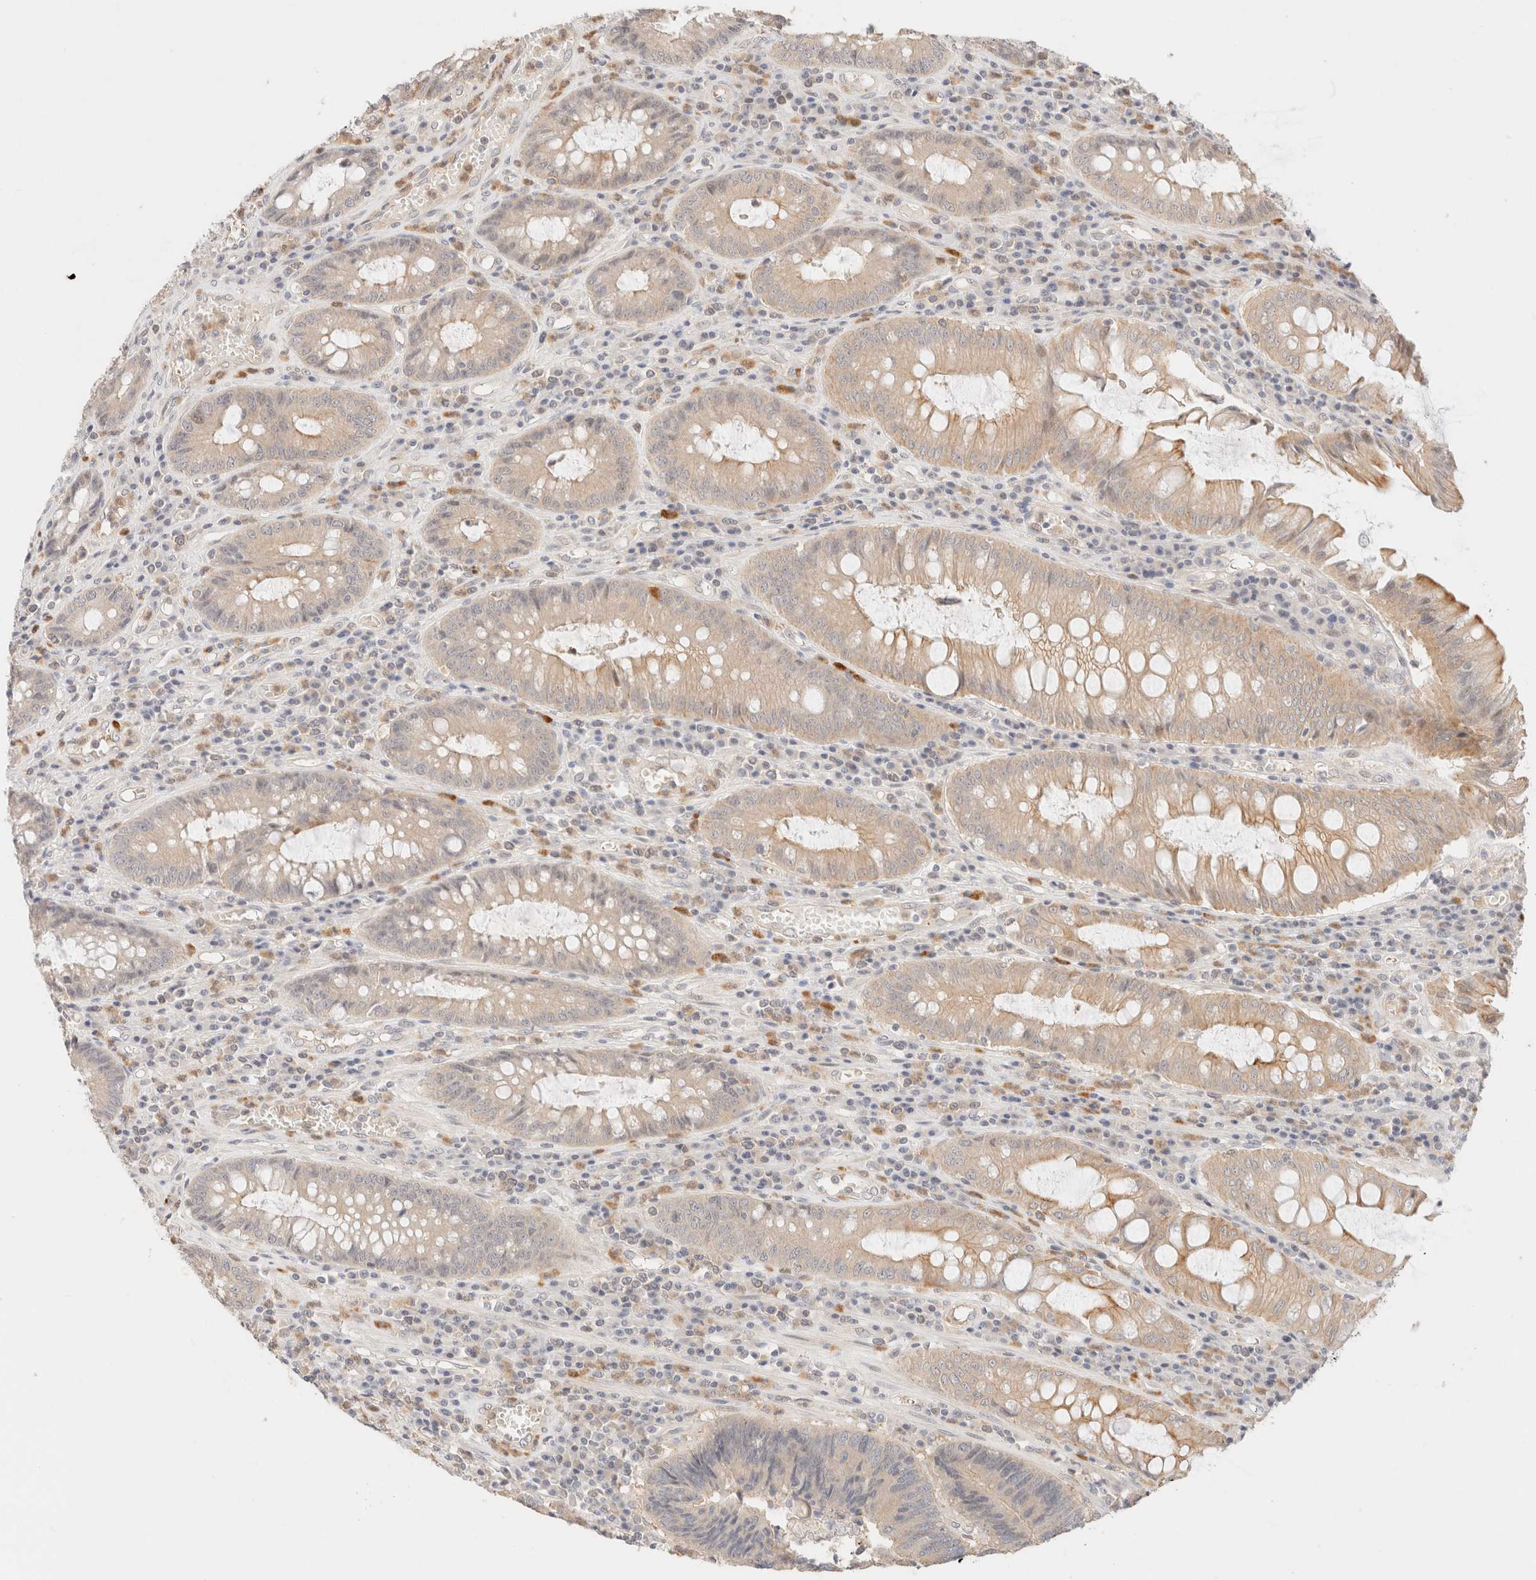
{"staining": {"intensity": "weak", "quantity": "25%-75%", "location": "cytoplasmic/membranous"}, "tissue": "colorectal cancer", "cell_type": "Tumor cells", "image_type": "cancer", "snomed": [{"axis": "morphology", "description": "Adenocarcinoma, NOS"}, {"axis": "topography", "description": "Rectum"}], "caption": "Immunohistochemistry of colorectal adenocarcinoma shows low levels of weak cytoplasmic/membranous positivity in approximately 25%-75% of tumor cells.", "gene": "SGSM2", "patient": {"sex": "male", "age": 84}}